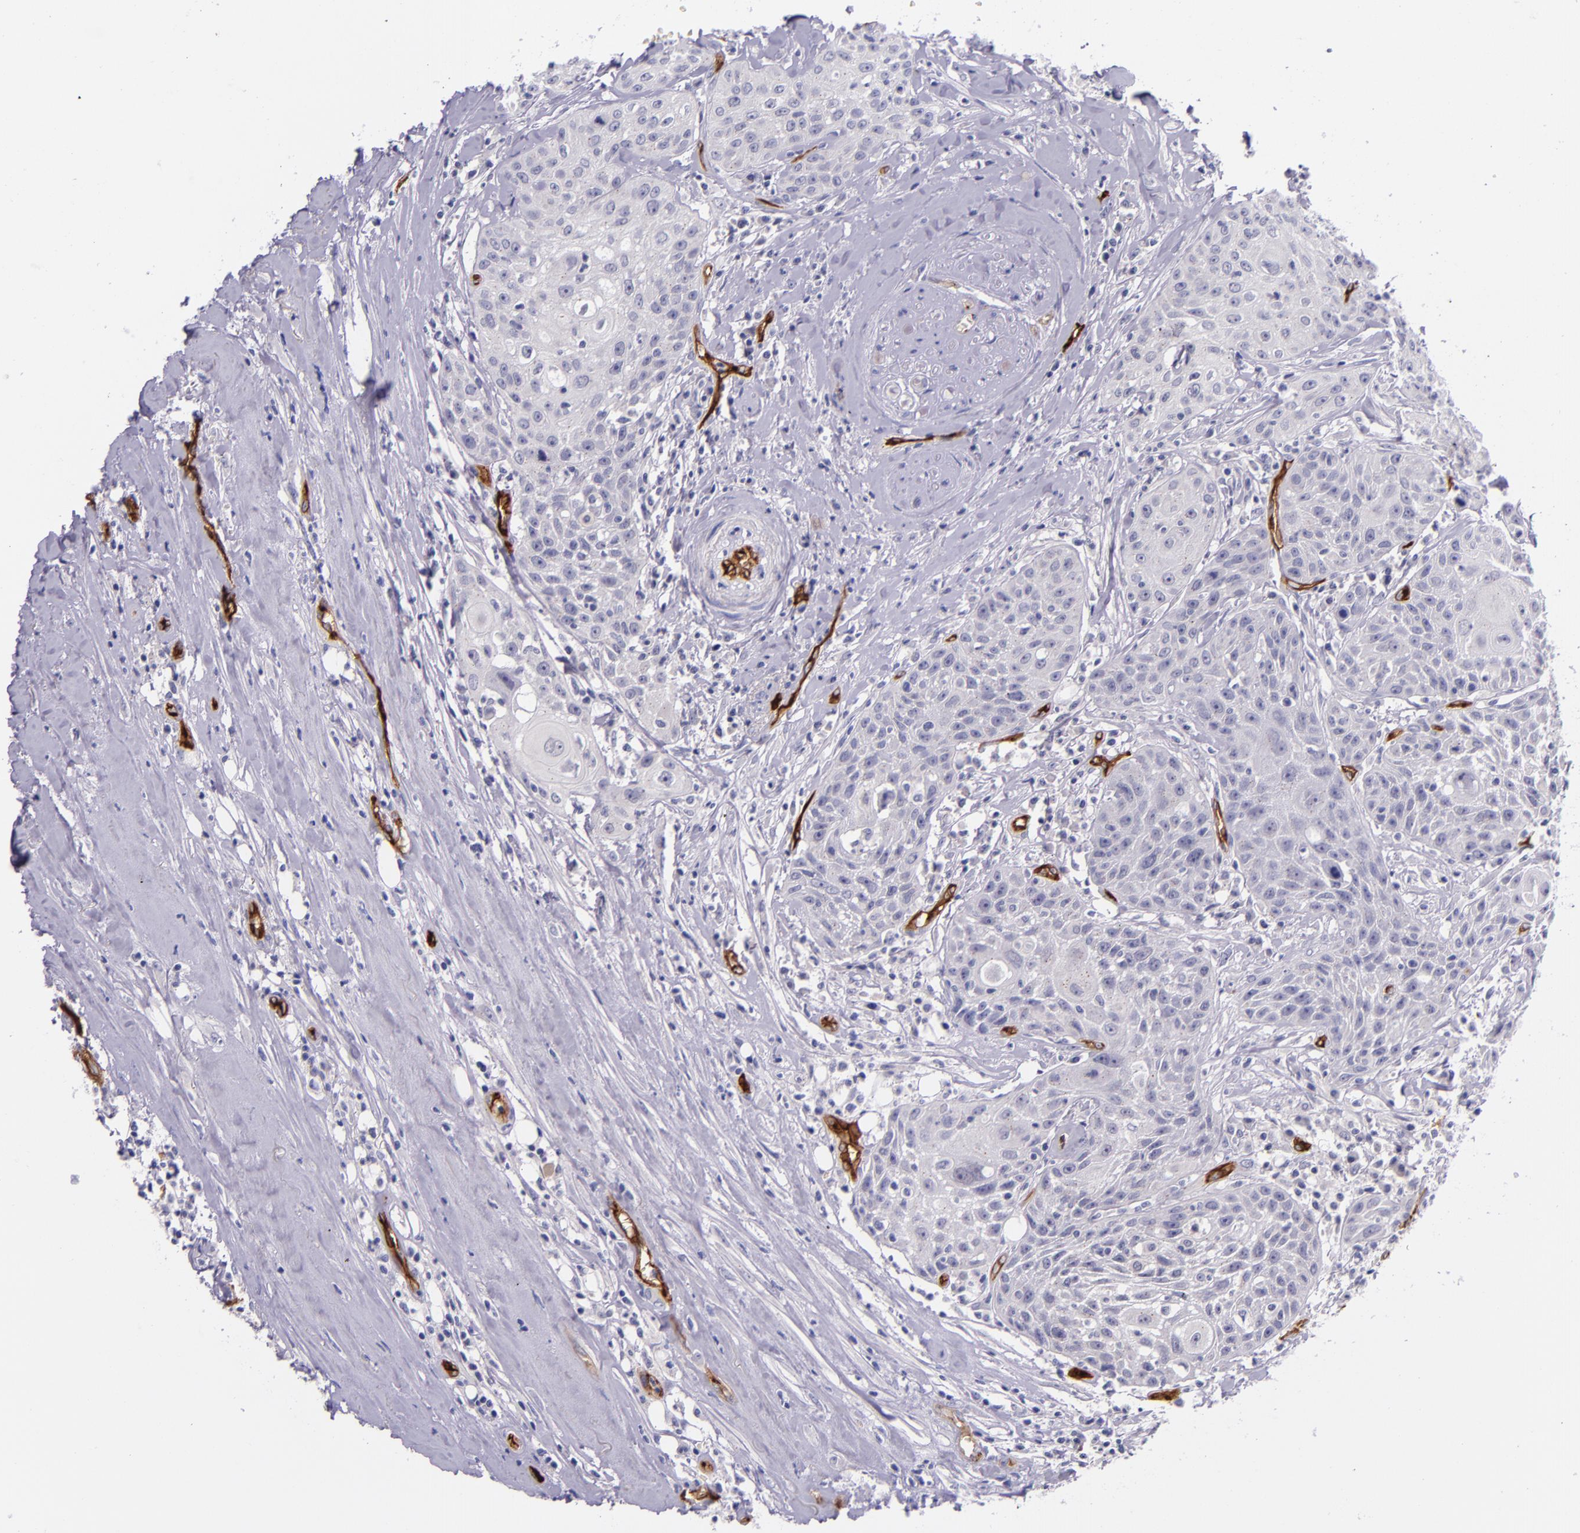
{"staining": {"intensity": "negative", "quantity": "none", "location": "none"}, "tissue": "head and neck cancer", "cell_type": "Tumor cells", "image_type": "cancer", "snomed": [{"axis": "morphology", "description": "Squamous cell carcinoma, NOS"}, {"axis": "topography", "description": "Oral tissue"}, {"axis": "topography", "description": "Head-Neck"}], "caption": "A high-resolution micrograph shows IHC staining of head and neck cancer, which reveals no significant expression in tumor cells.", "gene": "NOS3", "patient": {"sex": "female", "age": 82}}